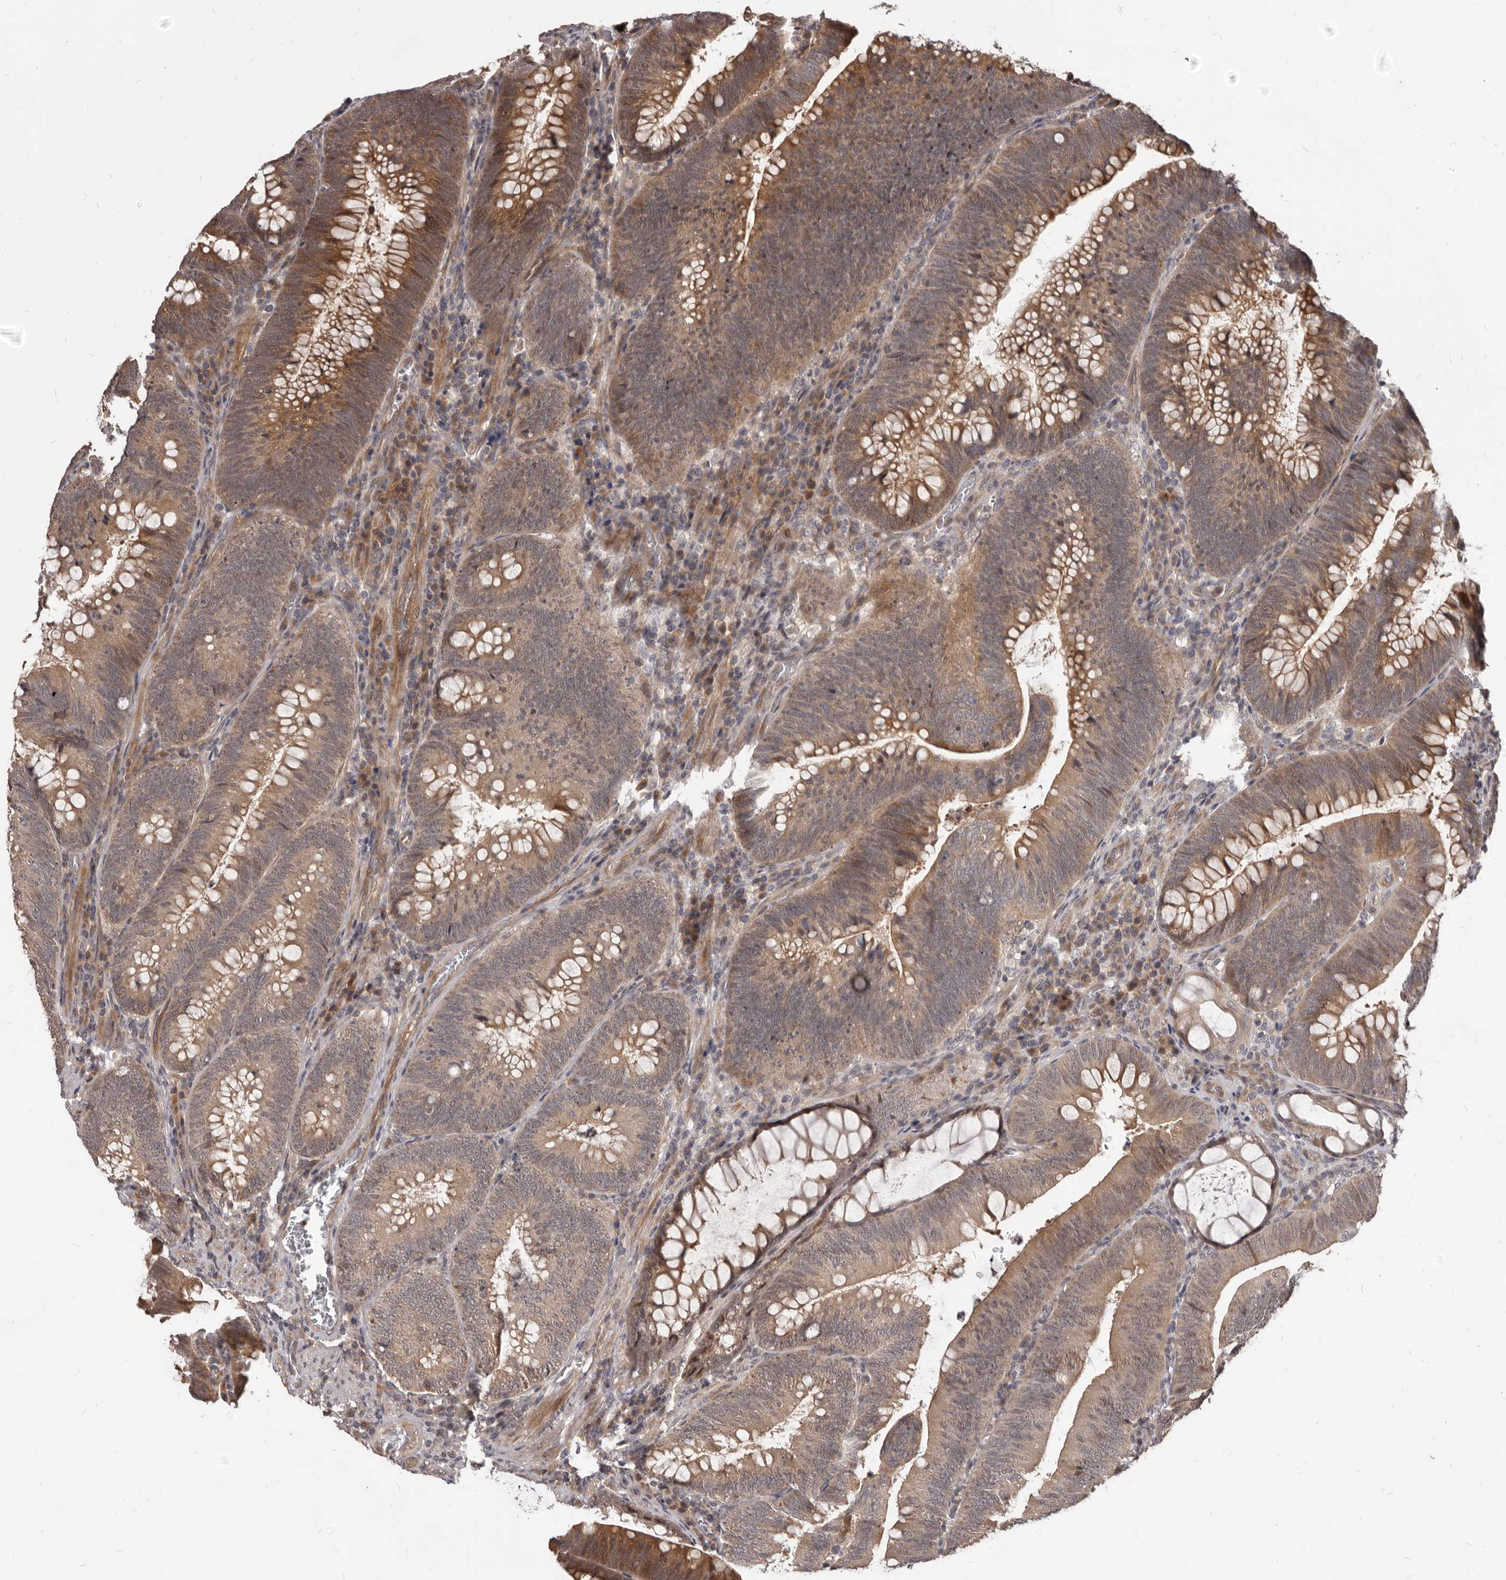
{"staining": {"intensity": "moderate", "quantity": ">75%", "location": "cytoplasmic/membranous"}, "tissue": "colorectal cancer", "cell_type": "Tumor cells", "image_type": "cancer", "snomed": [{"axis": "morphology", "description": "Normal tissue, NOS"}, {"axis": "topography", "description": "Colon"}], "caption": "Immunohistochemical staining of colorectal cancer shows medium levels of moderate cytoplasmic/membranous expression in about >75% of tumor cells.", "gene": "GABPB2", "patient": {"sex": "female", "age": 82}}